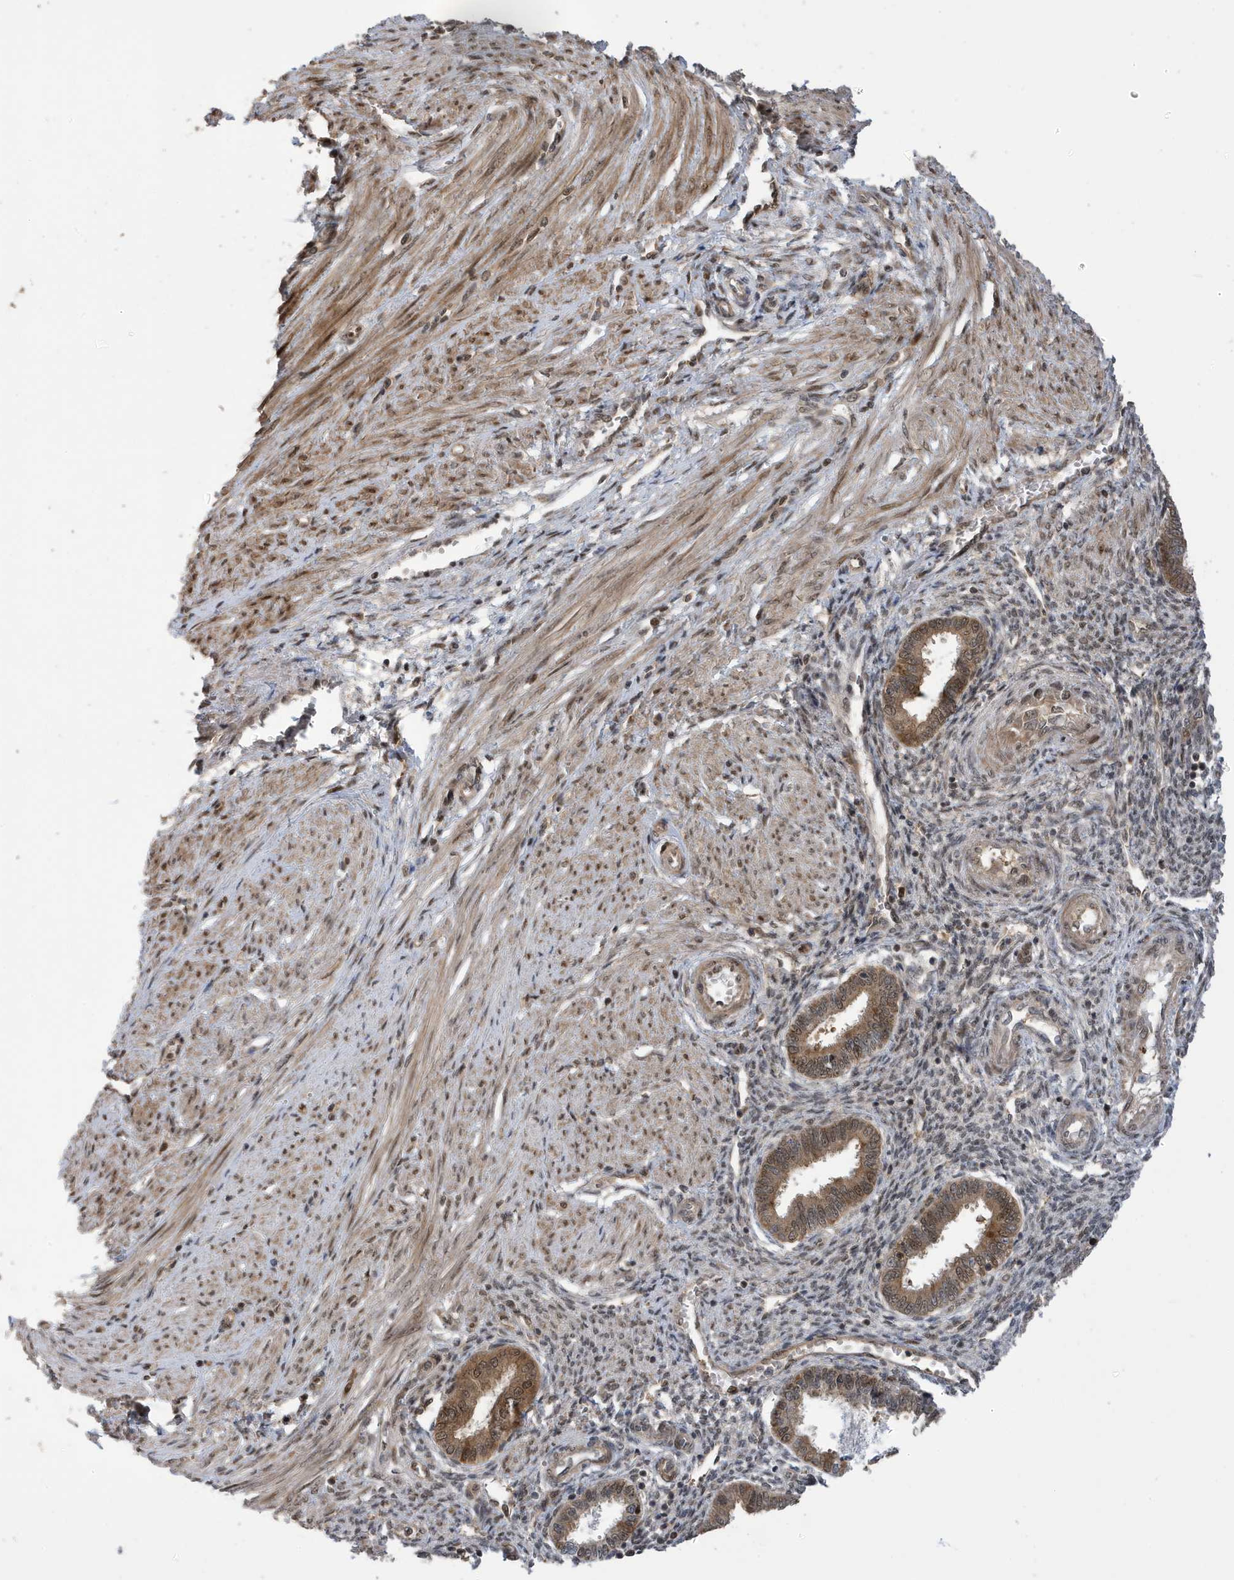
{"staining": {"intensity": "moderate", "quantity": "<25%", "location": "cytoplasmic/membranous"}, "tissue": "endometrium", "cell_type": "Cells in endometrial stroma", "image_type": "normal", "snomed": [{"axis": "morphology", "description": "Normal tissue, NOS"}, {"axis": "topography", "description": "Endometrium"}], "caption": "Endometrium was stained to show a protein in brown. There is low levels of moderate cytoplasmic/membranous expression in approximately <25% of cells in endometrial stroma. The staining was performed using DAB (3,3'-diaminobenzidine) to visualize the protein expression in brown, while the nuclei were stained in blue with hematoxylin (Magnification: 20x).", "gene": "UBQLN1", "patient": {"sex": "female", "age": 33}}